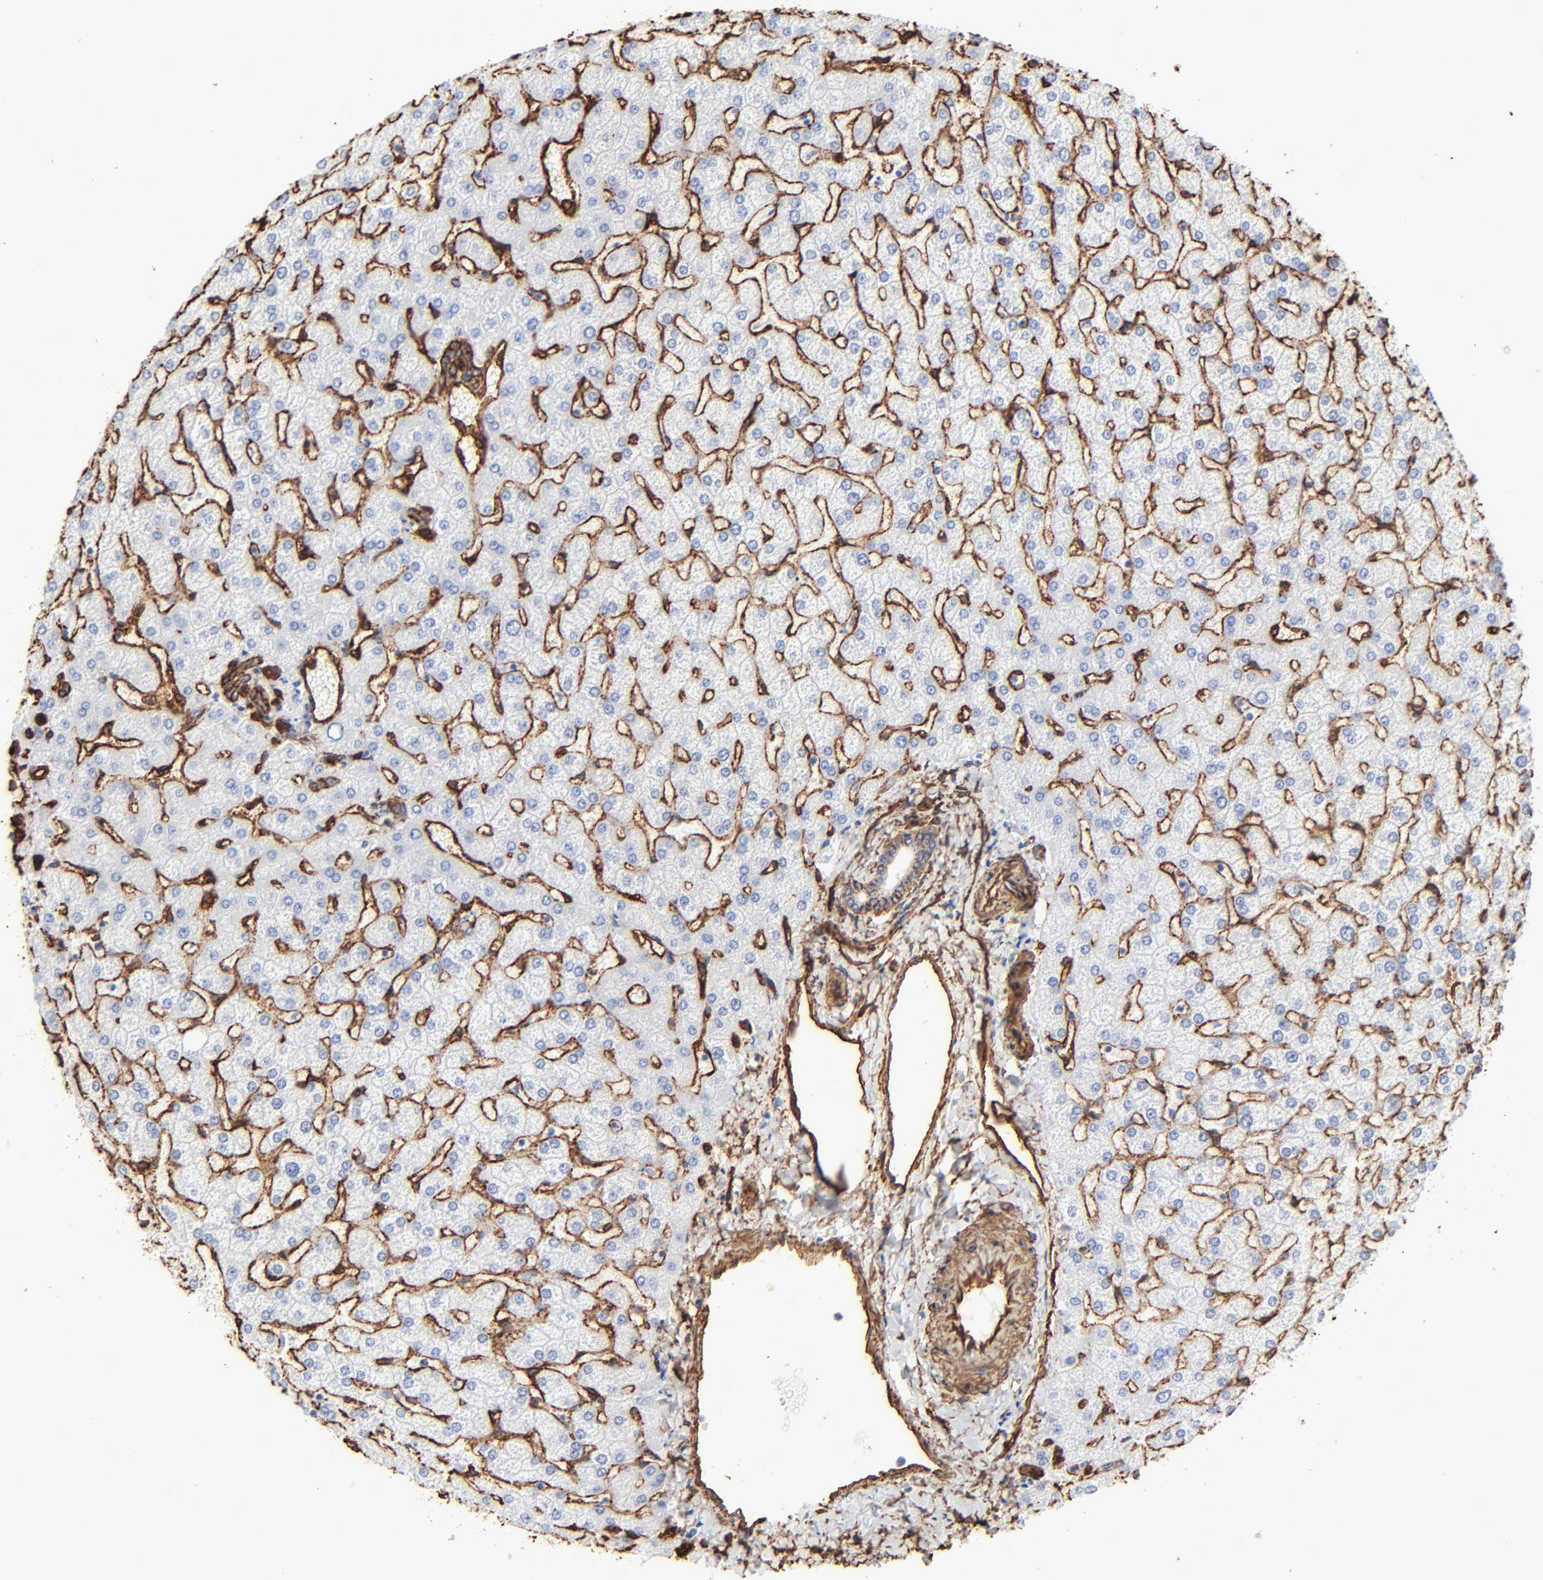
{"staining": {"intensity": "moderate", "quantity": ">75%", "location": "cytoplasmic/membranous"}, "tissue": "liver", "cell_type": "Cholangiocytes", "image_type": "normal", "snomed": [{"axis": "morphology", "description": "Normal tissue, NOS"}, {"axis": "topography", "description": "Liver"}], "caption": "Protein expression by immunohistochemistry exhibits moderate cytoplasmic/membranous staining in approximately >75% of cholangiocytes in benign liver.", "gene": "CAV1", "patient": {"sex": "female", "age": 32}}